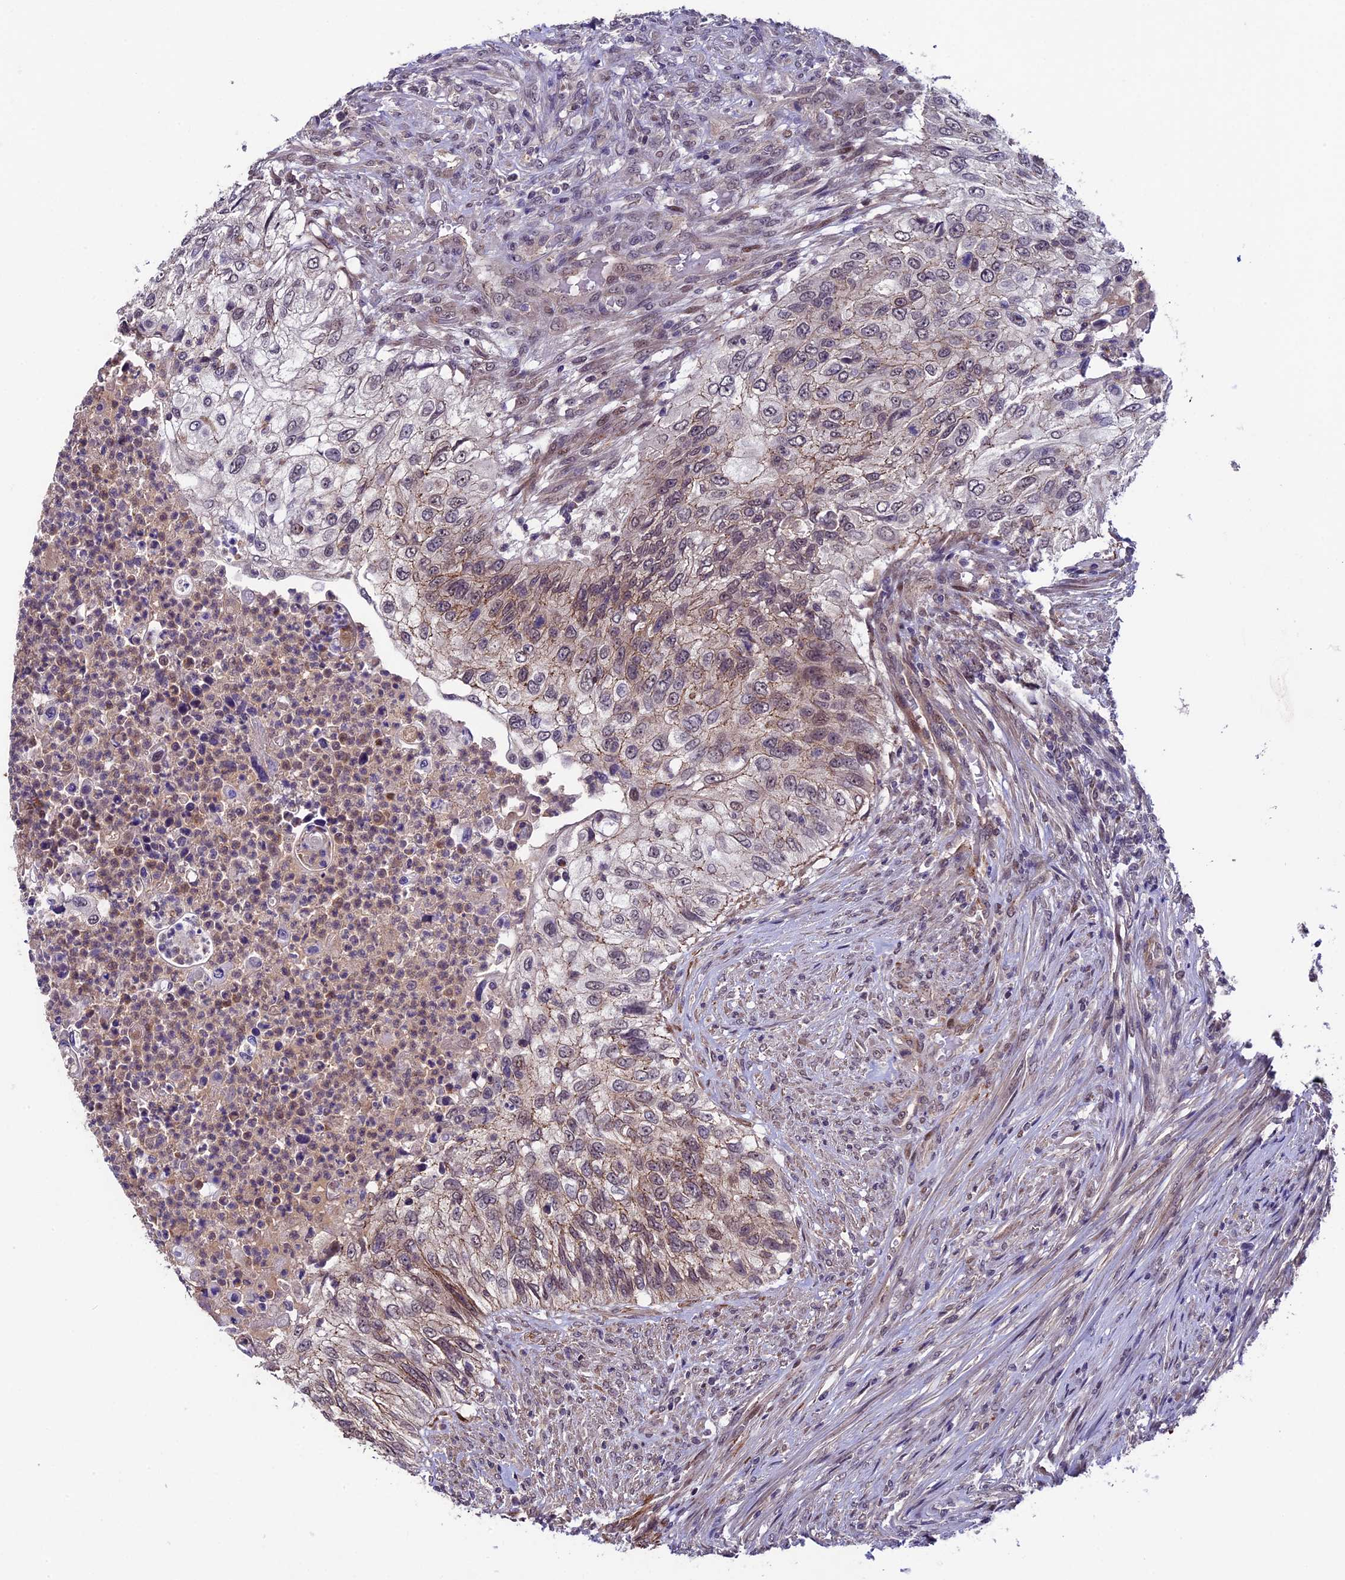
{"staining": {"intensity": "weak", "quantity": "<25%", "location": "cytoplasmic/membranous"}, "tissue": "urothelial cancer", "cell_type": "Tumor cells", "image_type": "cancer", "snomed": [{"axis": "morphology", "description": "Urothelial carcinoma, High grade"}, {"axis": "topography", "description": "Urinary bladder"}], "caption": "This is an IHC histopathology image of human high-grade urothelial carcinoma. There is no expression in tumor cells.", "gene": "SIPA1L3", "patient": {"sex": "female", "age": 60}}